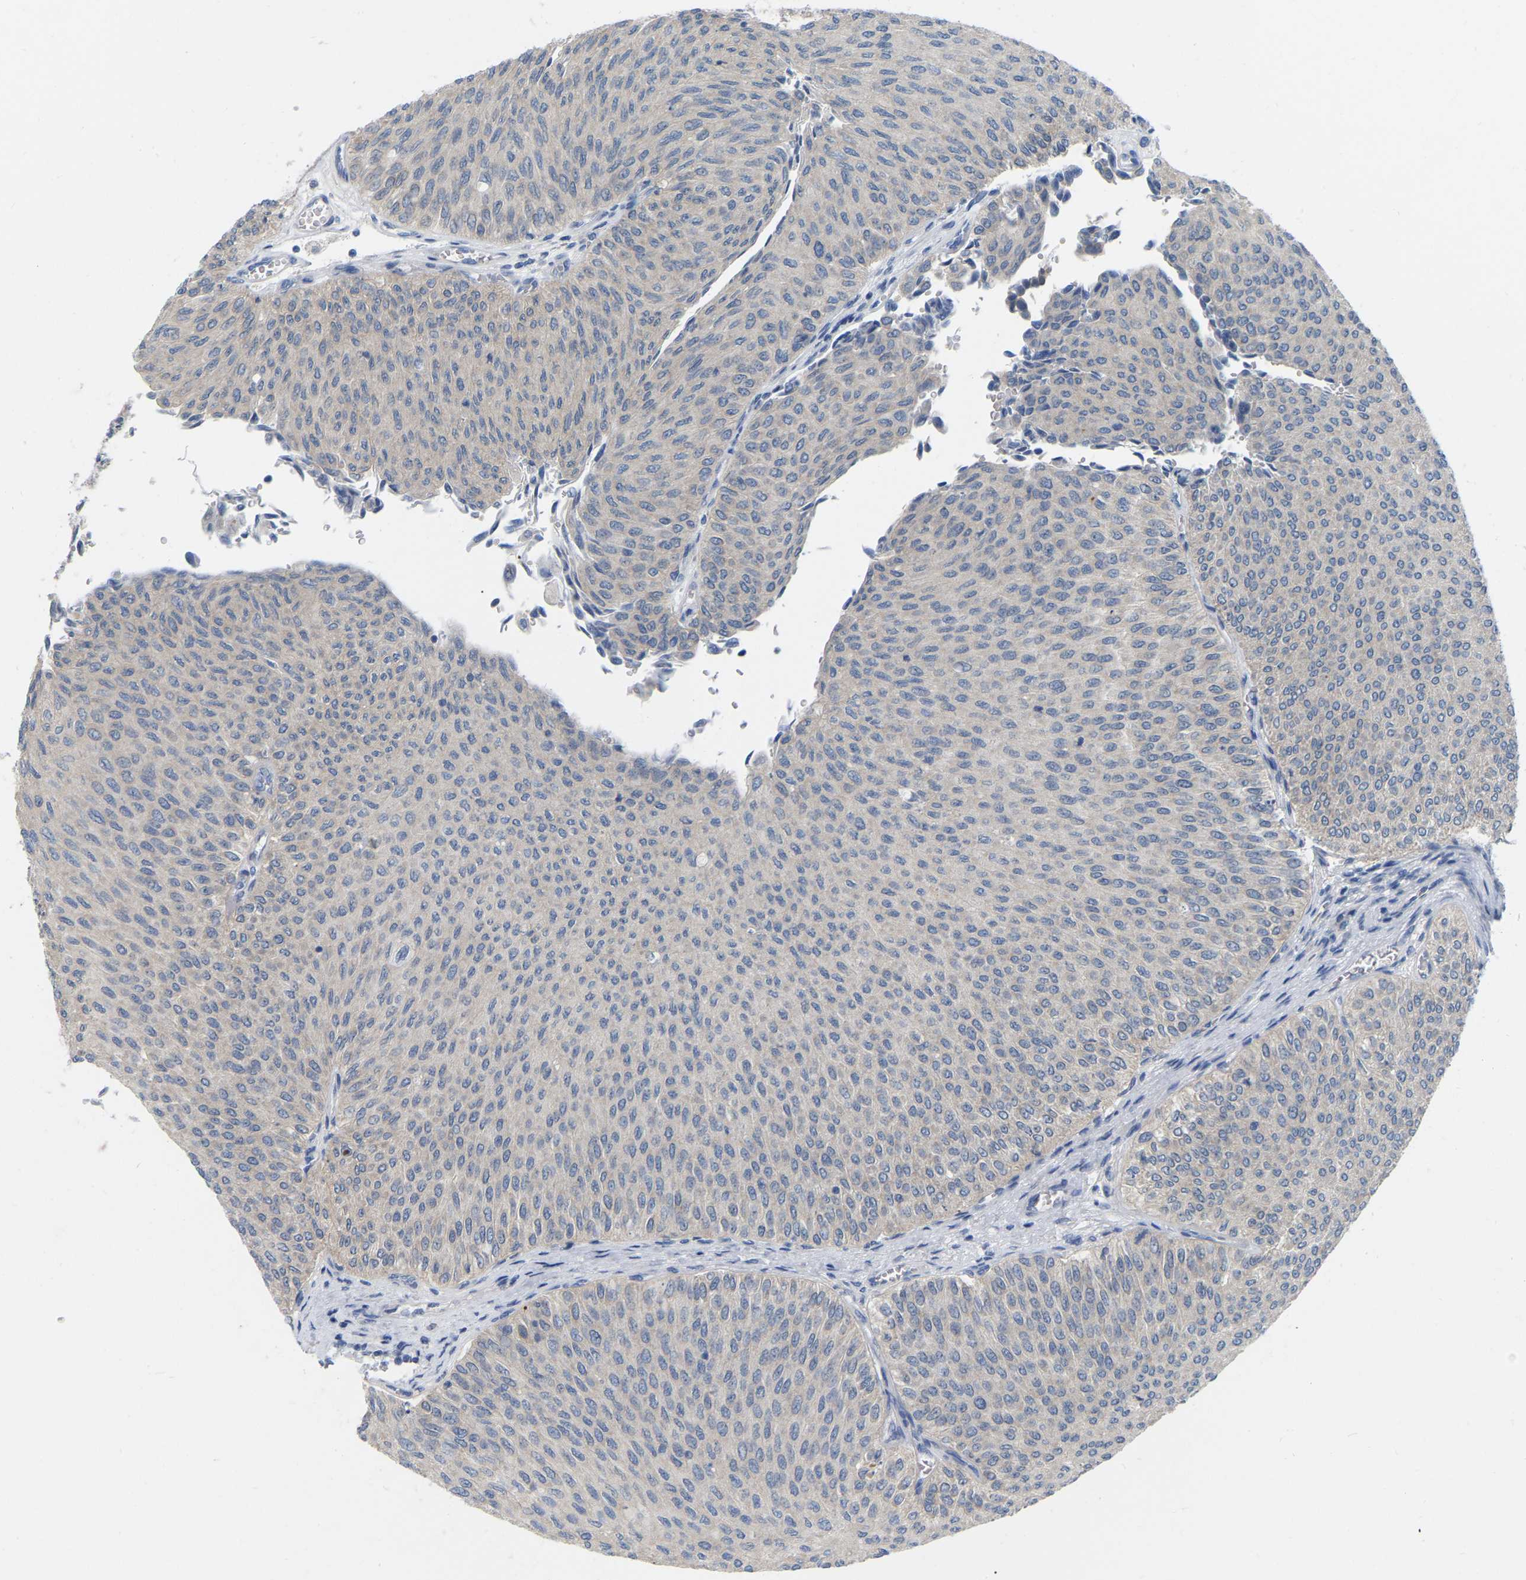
{"staining": {"intensity": "negative", "quantity": "none", "location": "none"}, "tissue": "urothelial cancer", "cell_type": "Tumor cells", "image_type": "cancer", "snomed": [{"axis": "morphology", "description": "Urothelial carcinoma, Low grade"}, {"axis": "topography", "description": "Urinary bladder"}], "caption": "An image of human urothelial carcinoma (low-grade) is negative for staining in tumor cells.", "gene": "WIPI2", "patient": {"sex": "male", "age": 78}}